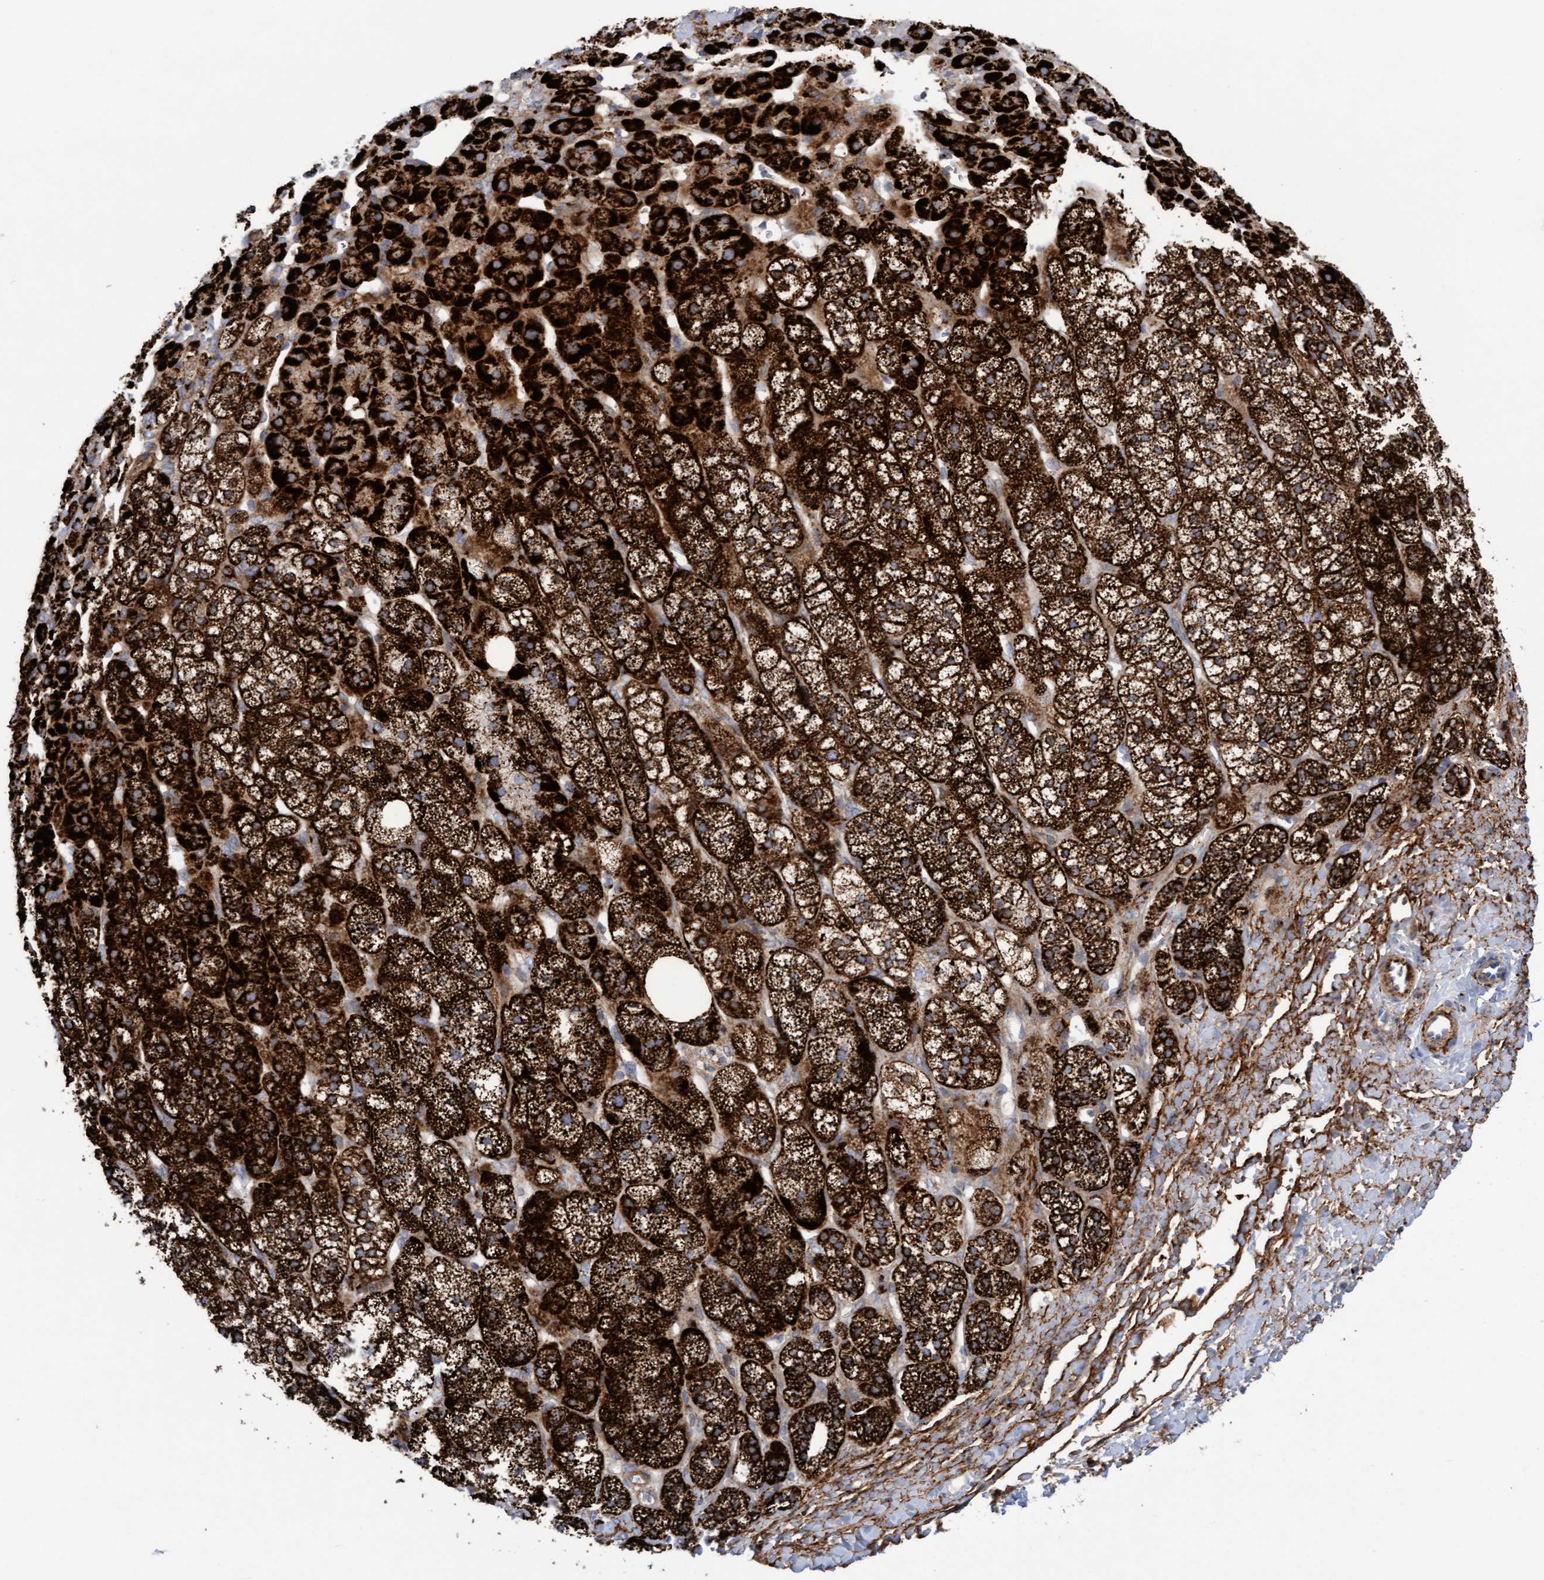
{"staining": {"intensity": "strong", "quantity": "25%-75%", "location": "cytoplasmic/membranous"}, "tissue": "adrenal gland", "cell_type": "Glandular cells", "image_type": "normal", "snomed": [{"axis": "morphology", "description": "Normal tissue, NOS"}, {"axis": "topography", "description": "Adrenal gland"}], "caption": "Immunohistochemistry (IHC) (DAB) staining of benign human adrenal gland displays strong cytoplasmic/membranous protein positivity in approximately 25%-75% of glandular cells.", "gene": "GGTA1", "patient": {"sex": "male", "age": 56}}